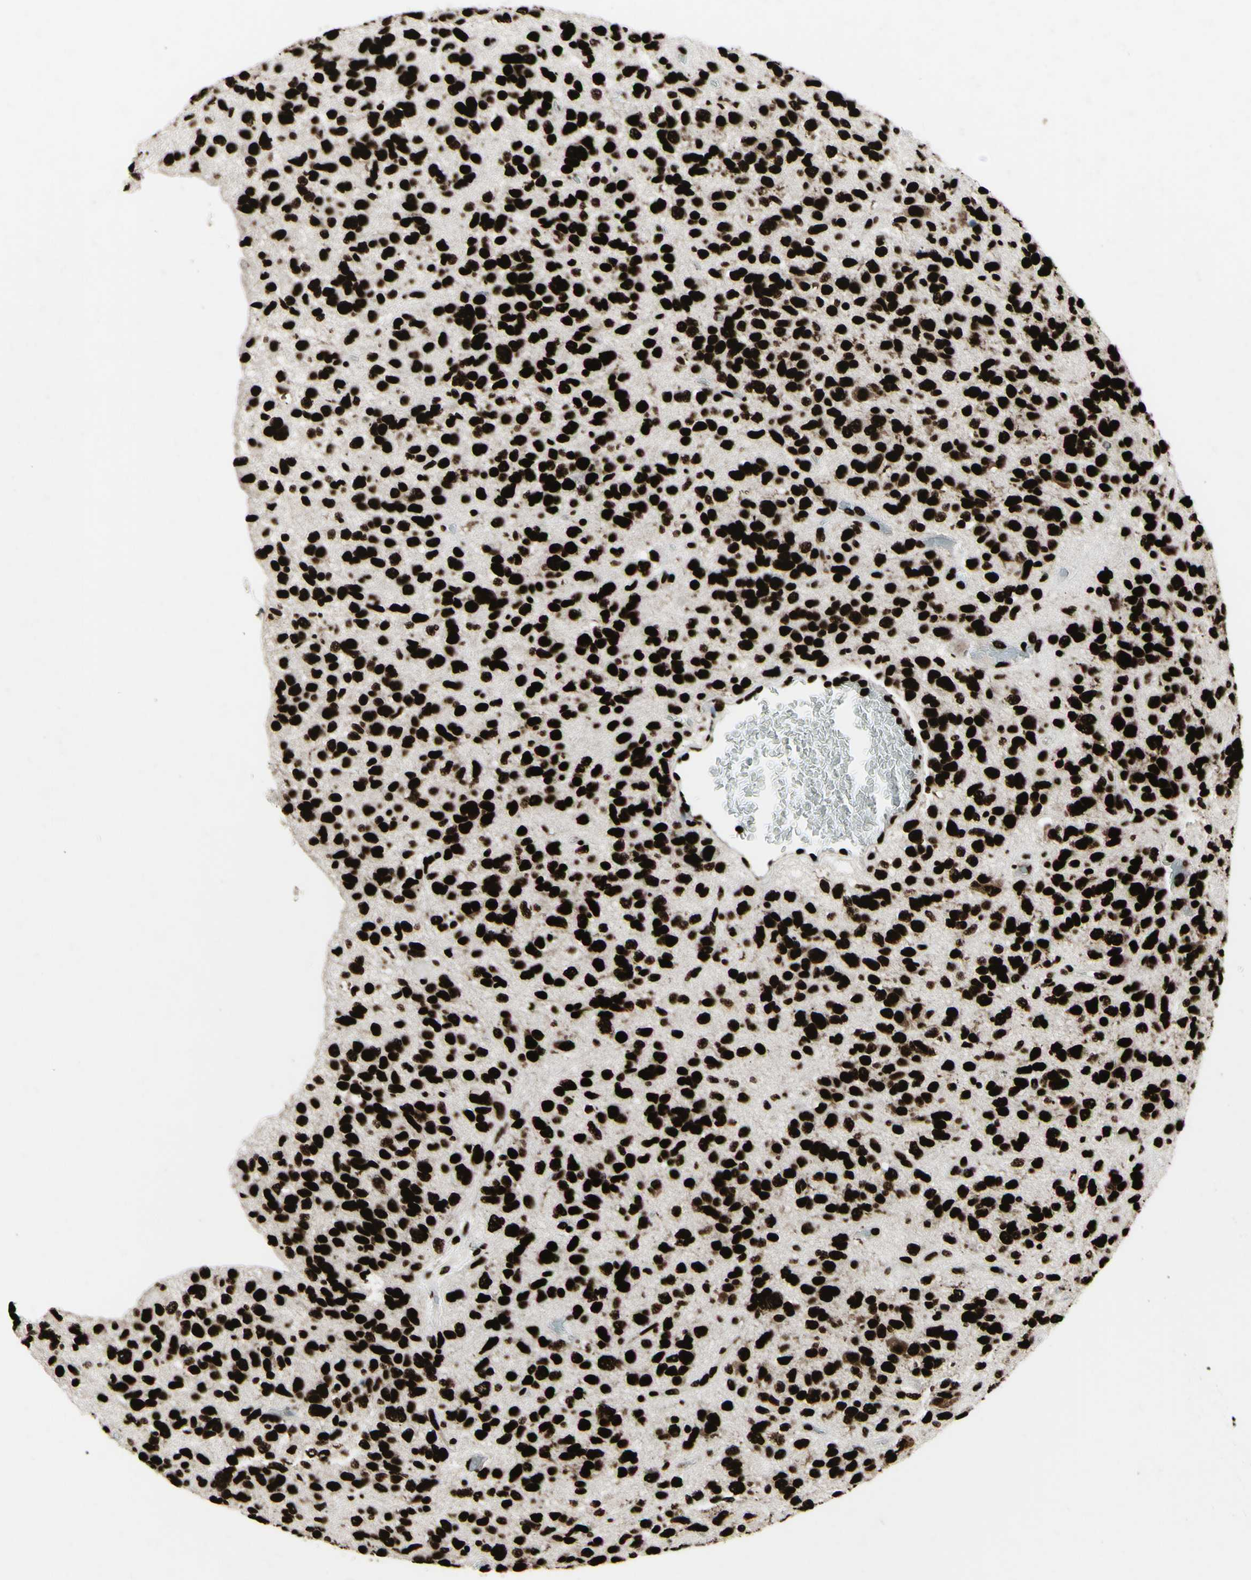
{"staining": {"intensity": "strong", "quantity": ">75%", "location": "nuclear"}, "tissue": "glioma", "cell_type": "Tumor cells", "image_type": "cancer", "snomed": [{"axis": "morphology", "description": "Glioma, malignant, High grade"}, {"axis": "topography", "description": "Brain"}], "caption": "Malignant high-grade glioma stained with a protein marker shows strong staining in tumor cells.", "gene": "U2AF2", "patient": {"sex": "female", "age": 58}}